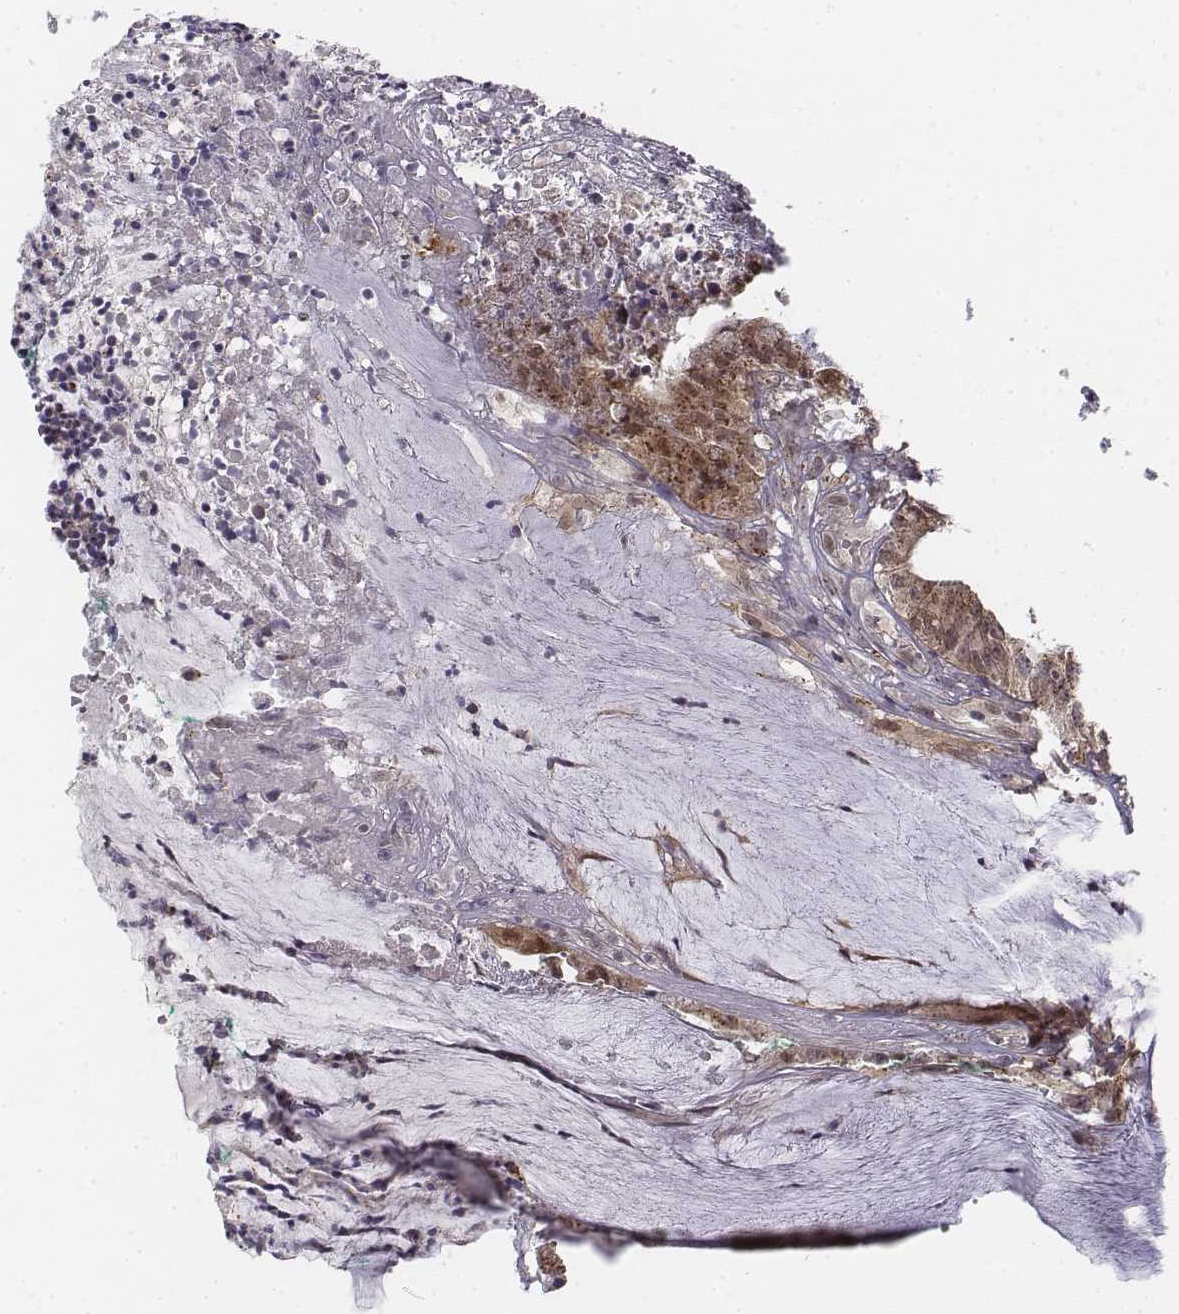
{"staining": {"intensity": "moderate", "quantity": ">75%", "location": "cytoplasmic/membranous,nuclear"}, "tissue": "colorectal cancer", "cell_type": "Tumor cells", "image_type": "cancer", "snomed": [{"axis": "morphology", "description": "Adenocarcinoma, NOS"}, {"axis": "topography", "description": "Colon"}], "caption": "An immunohistochemistry (IHC) histopathology image of neoplastic tissue is shown. Protein staining in brown labels moderate cytoplasmic/membranous and nuclear positivity in colorectal cancer within tumor cells.", "gene": "ZFYVE19", "patient": {"sex": "female", "age": 78}}